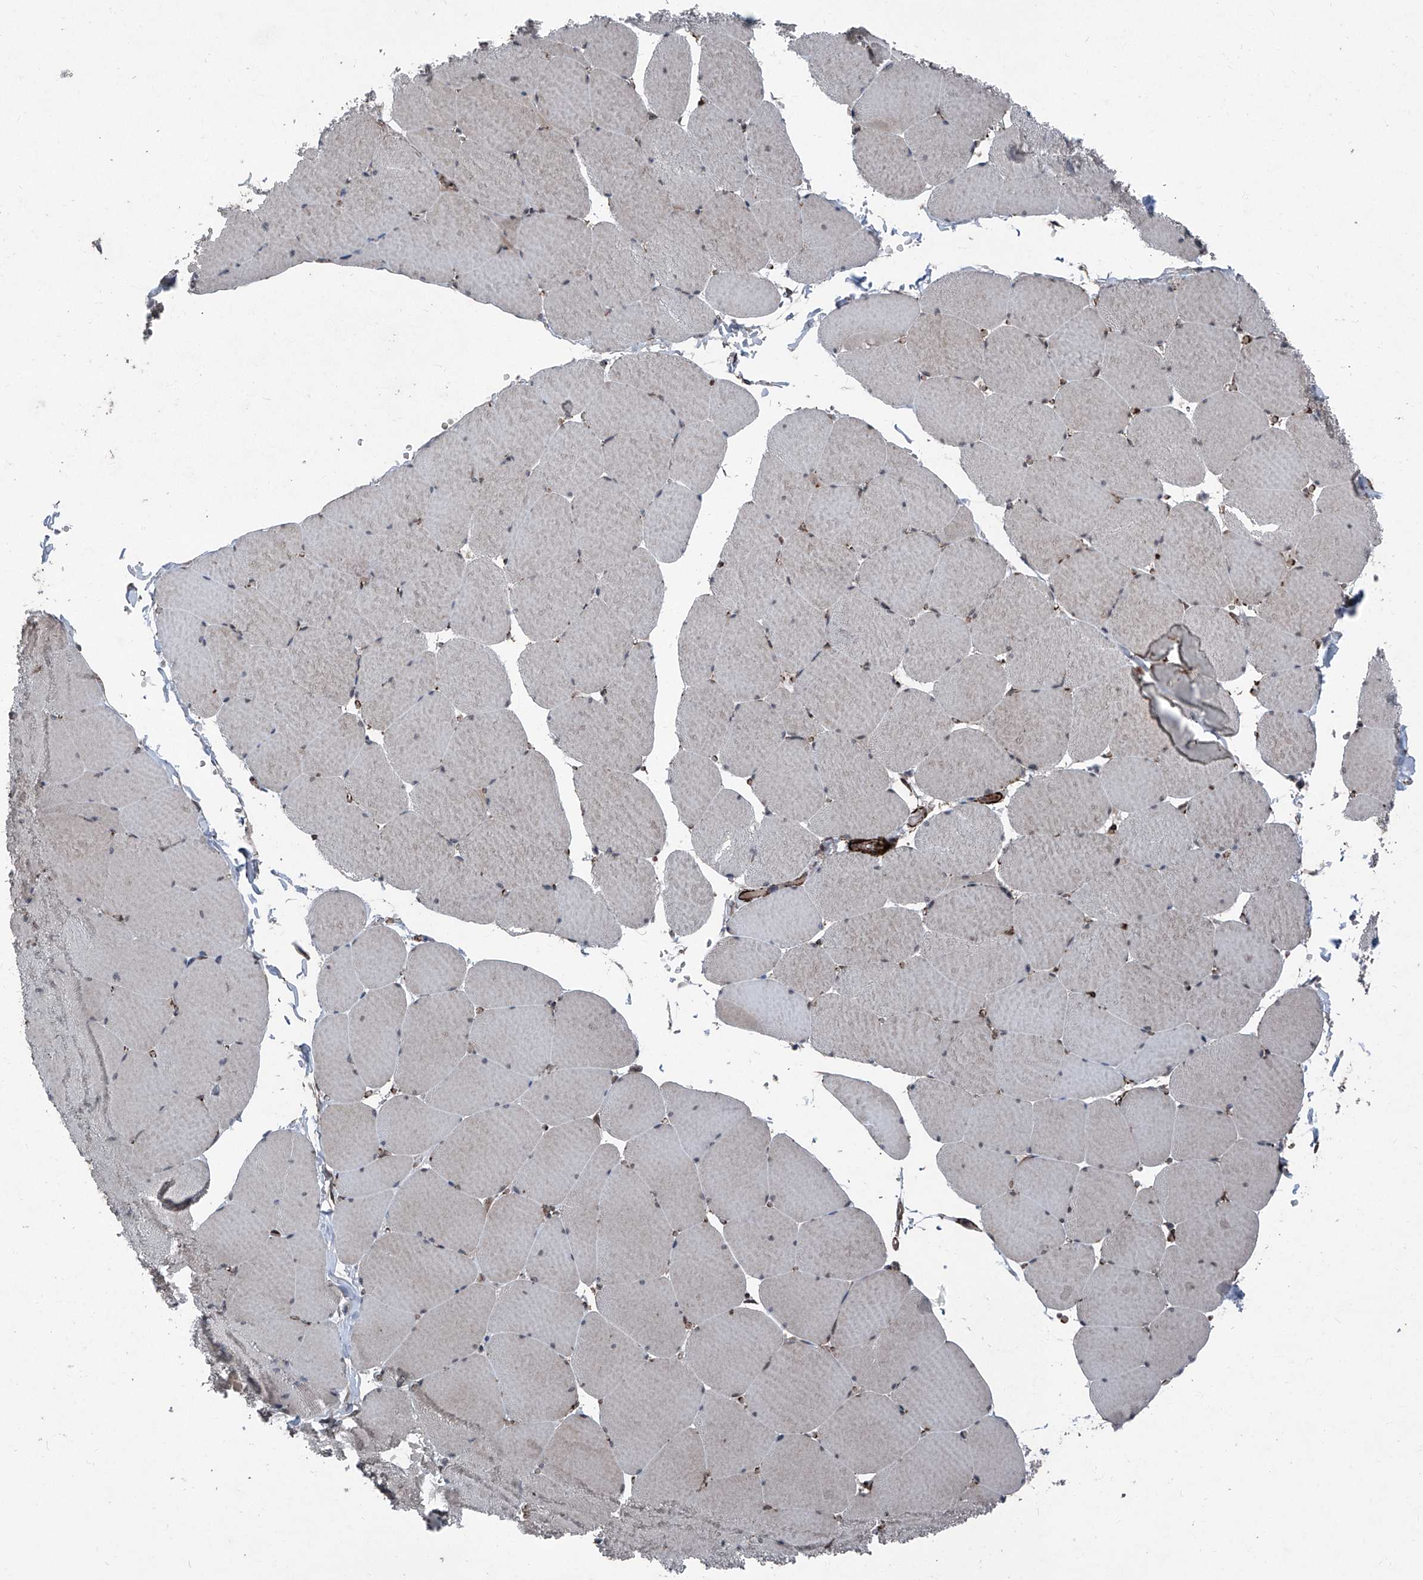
{"staining": {"intensity": "moderate", "quantity": "<25%", "location": "cytoplasmic/membranous"}, "tissue": "skeletal muscle", "cell_type": "Myocytes", "image_type": "normal", "snomed": [{"axis": "morphology", "description": "Normal tissue, NOS"}, {"axis": "topography", "description": "Skeletal muscle"}, {"axis": "topography", "description": "Head-Neck"}], "caption": "About <25% of myocytes in benign human skeletal muscle demonstrate moderate cytoplasmic/membranous protein positivity as visualized by brown immunohistochemical staining.", "gene": "COA7", "patient": {"sex": "male", "age": 66}}